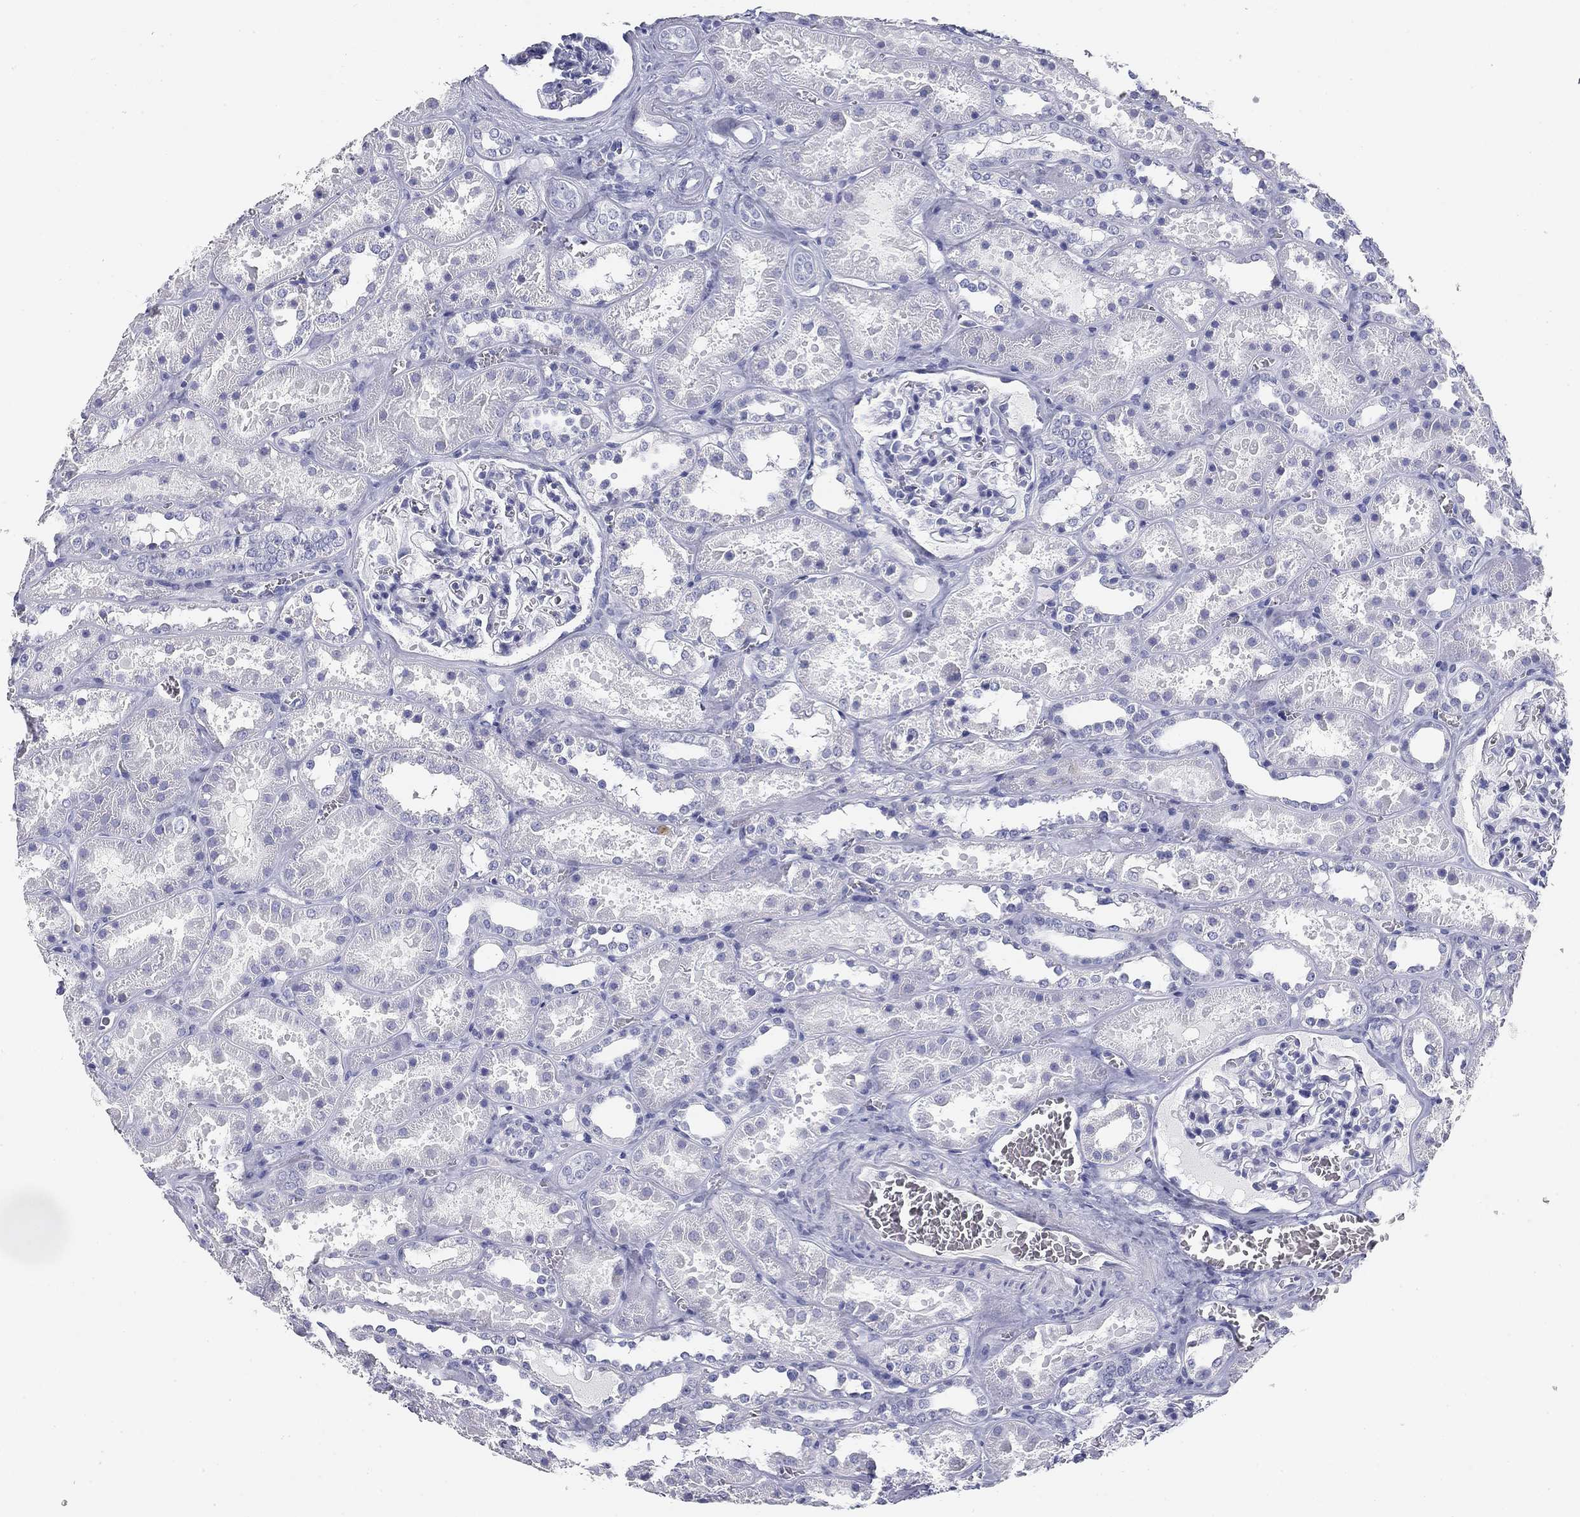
{"staining": {"intensity": "negative", "quantity": "none", "location": "none"}, "tissue": "kidney", "cell_type": "Cells in glomeruli", "image_type": "normal", "snomed": [{"axis": "morphology", "description": "Normal tissue, NOS"}, {"axis": "topography", "description": "Kidney"}], "caption": "Cells in glomeruli show no significant staining in normal kidney.", "gene": "CD79B", "patient": {"sex": "female", "age": 41}}